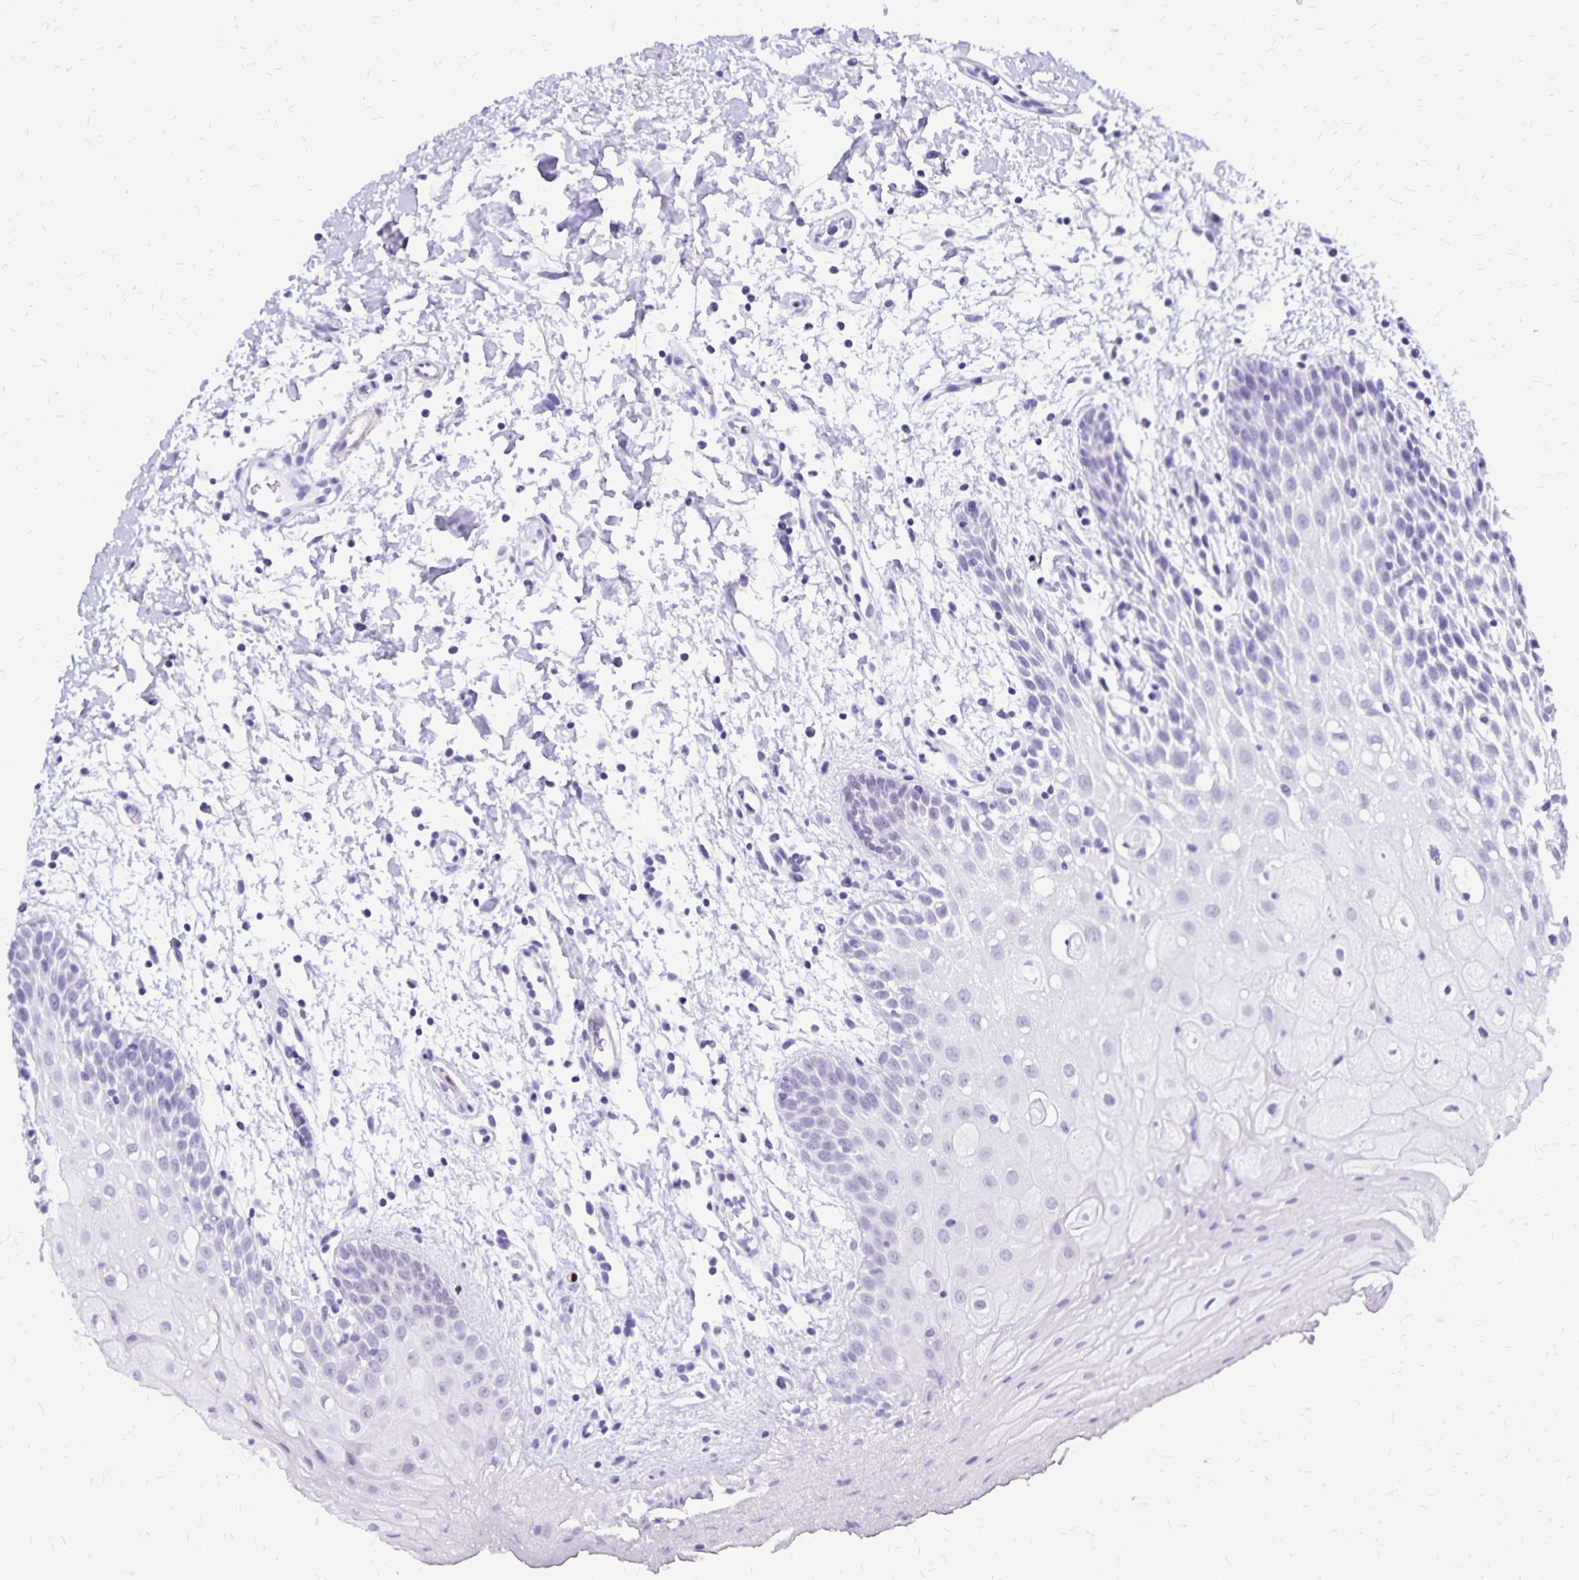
{"staining": {"intensity": "negative", "quantity": "none", "location": "none"}, "tissue": "oral mucosa", "cell_type": "Squamous epithelial cells", "image_type": "normal", "snomed": [{"axis": "morphology", "description": "Normal tissue, NOS"}, {"axis": "morphology", "description": "Squamous cell carcinoma, NOS"}, {"axis": "topography", "description": "Oral tissue"}, {"axis": "topography", "description": "Tounge, NOS"}, {"axis": "topography", "description": "Head-Neck"}], "caption": "A micrograph of human oral mucosa is negative for staining in squamous epithelial cells. (Brightfield microscopy of DAB IHC at high magnification).", "gene": "HMGB3", "patient": {"sex": "male", "age": 62}}